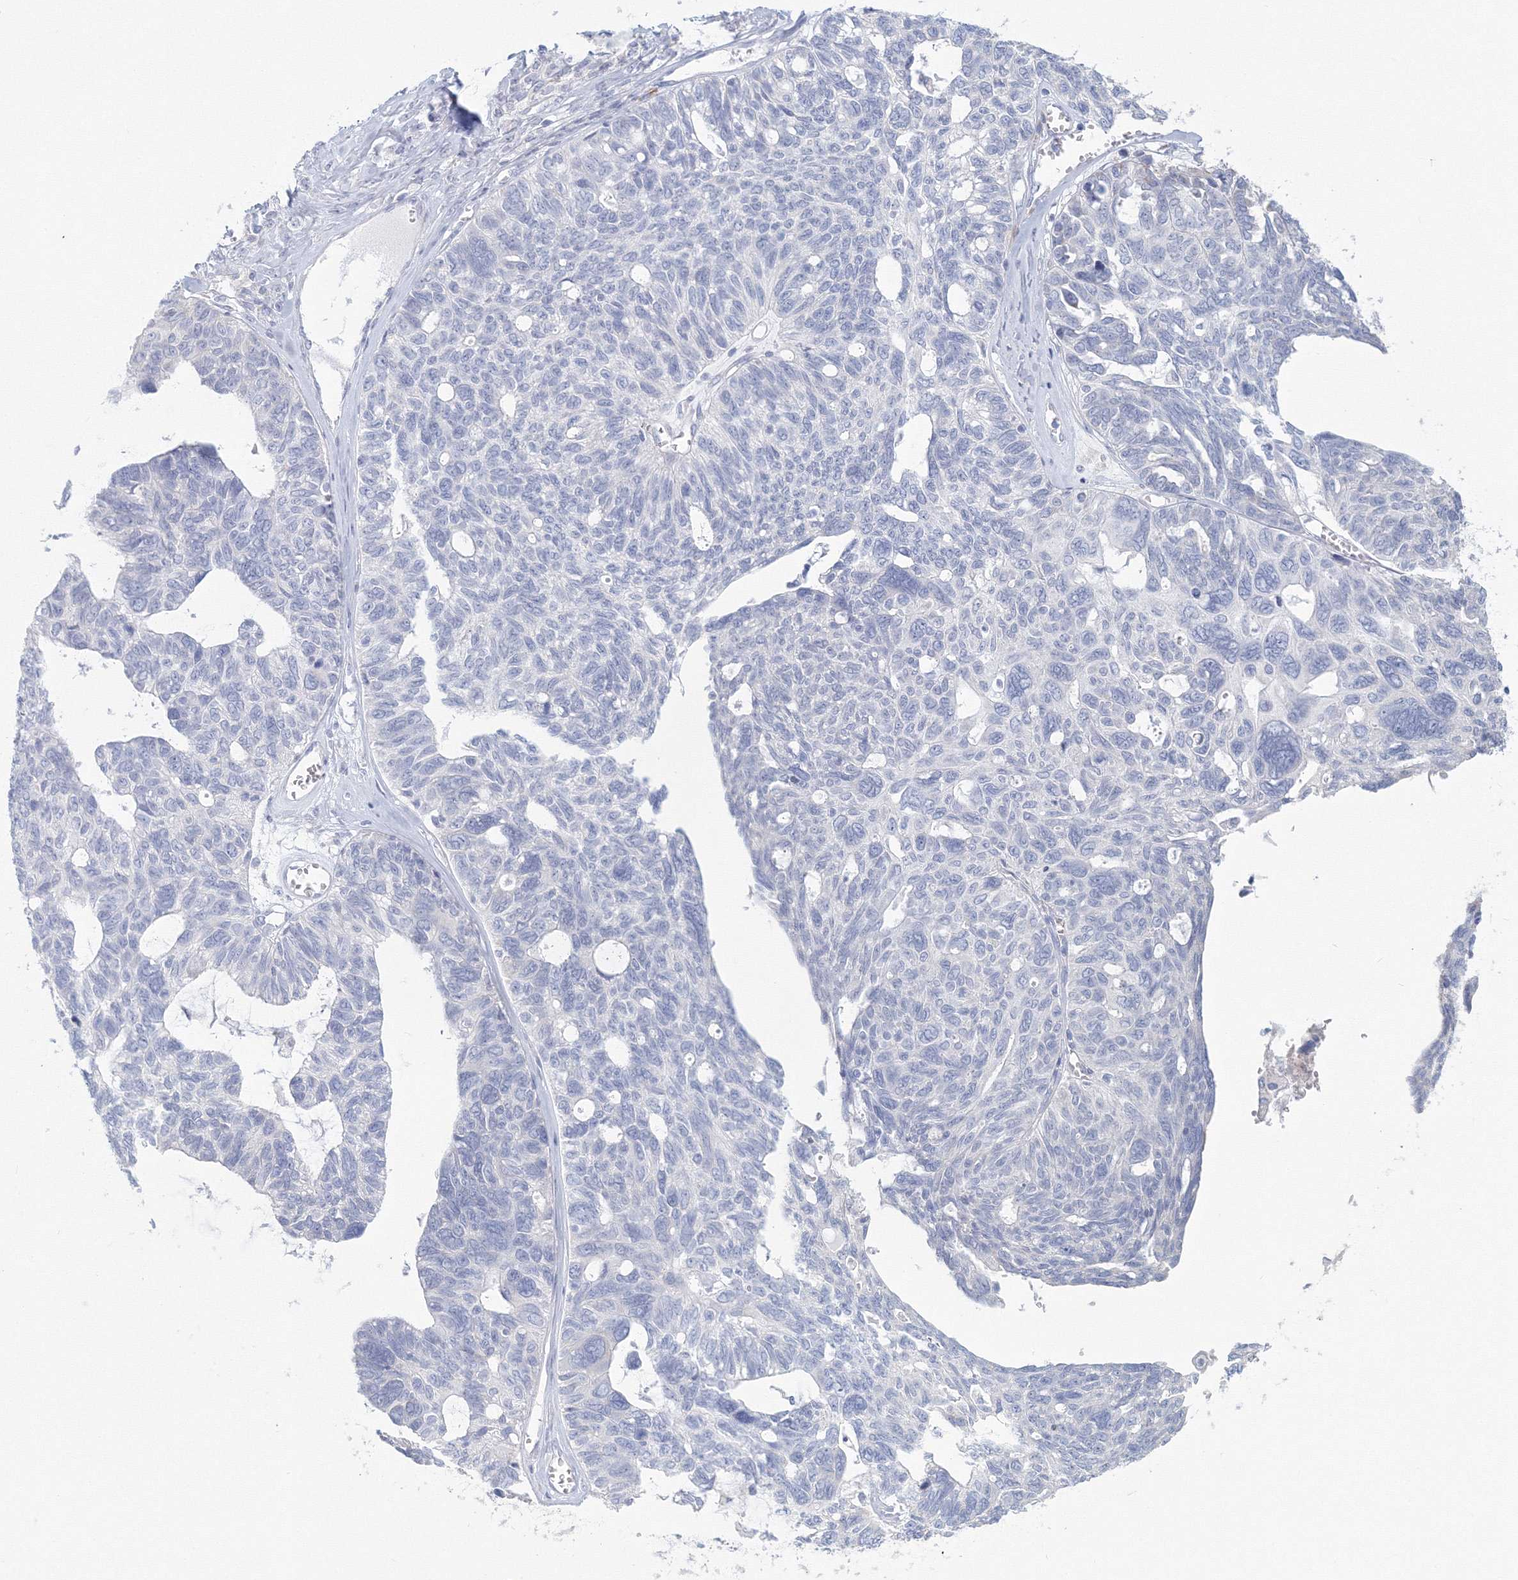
{"staining": {"intensity": "negative", "quantity": "none", "location": "none"}, "tissue": "ovarian cancer", "cell_type": "Tumor cells", "image_type": "cancer", "snomed": [{"axis": "morphology", "description": "Cystadenocarcinoma, serous, NOS"}, {"axis": "topography", "description": "Ovary"}], "caption": "DAB (3,3'-diaminobenzidine) immunohistochemical staining of human ovarian serous cystadenocarcinoma shows no significant expression in tumor cells.", "gene": "VSIG1", "patient": {"sex": "female", "age": 79}}